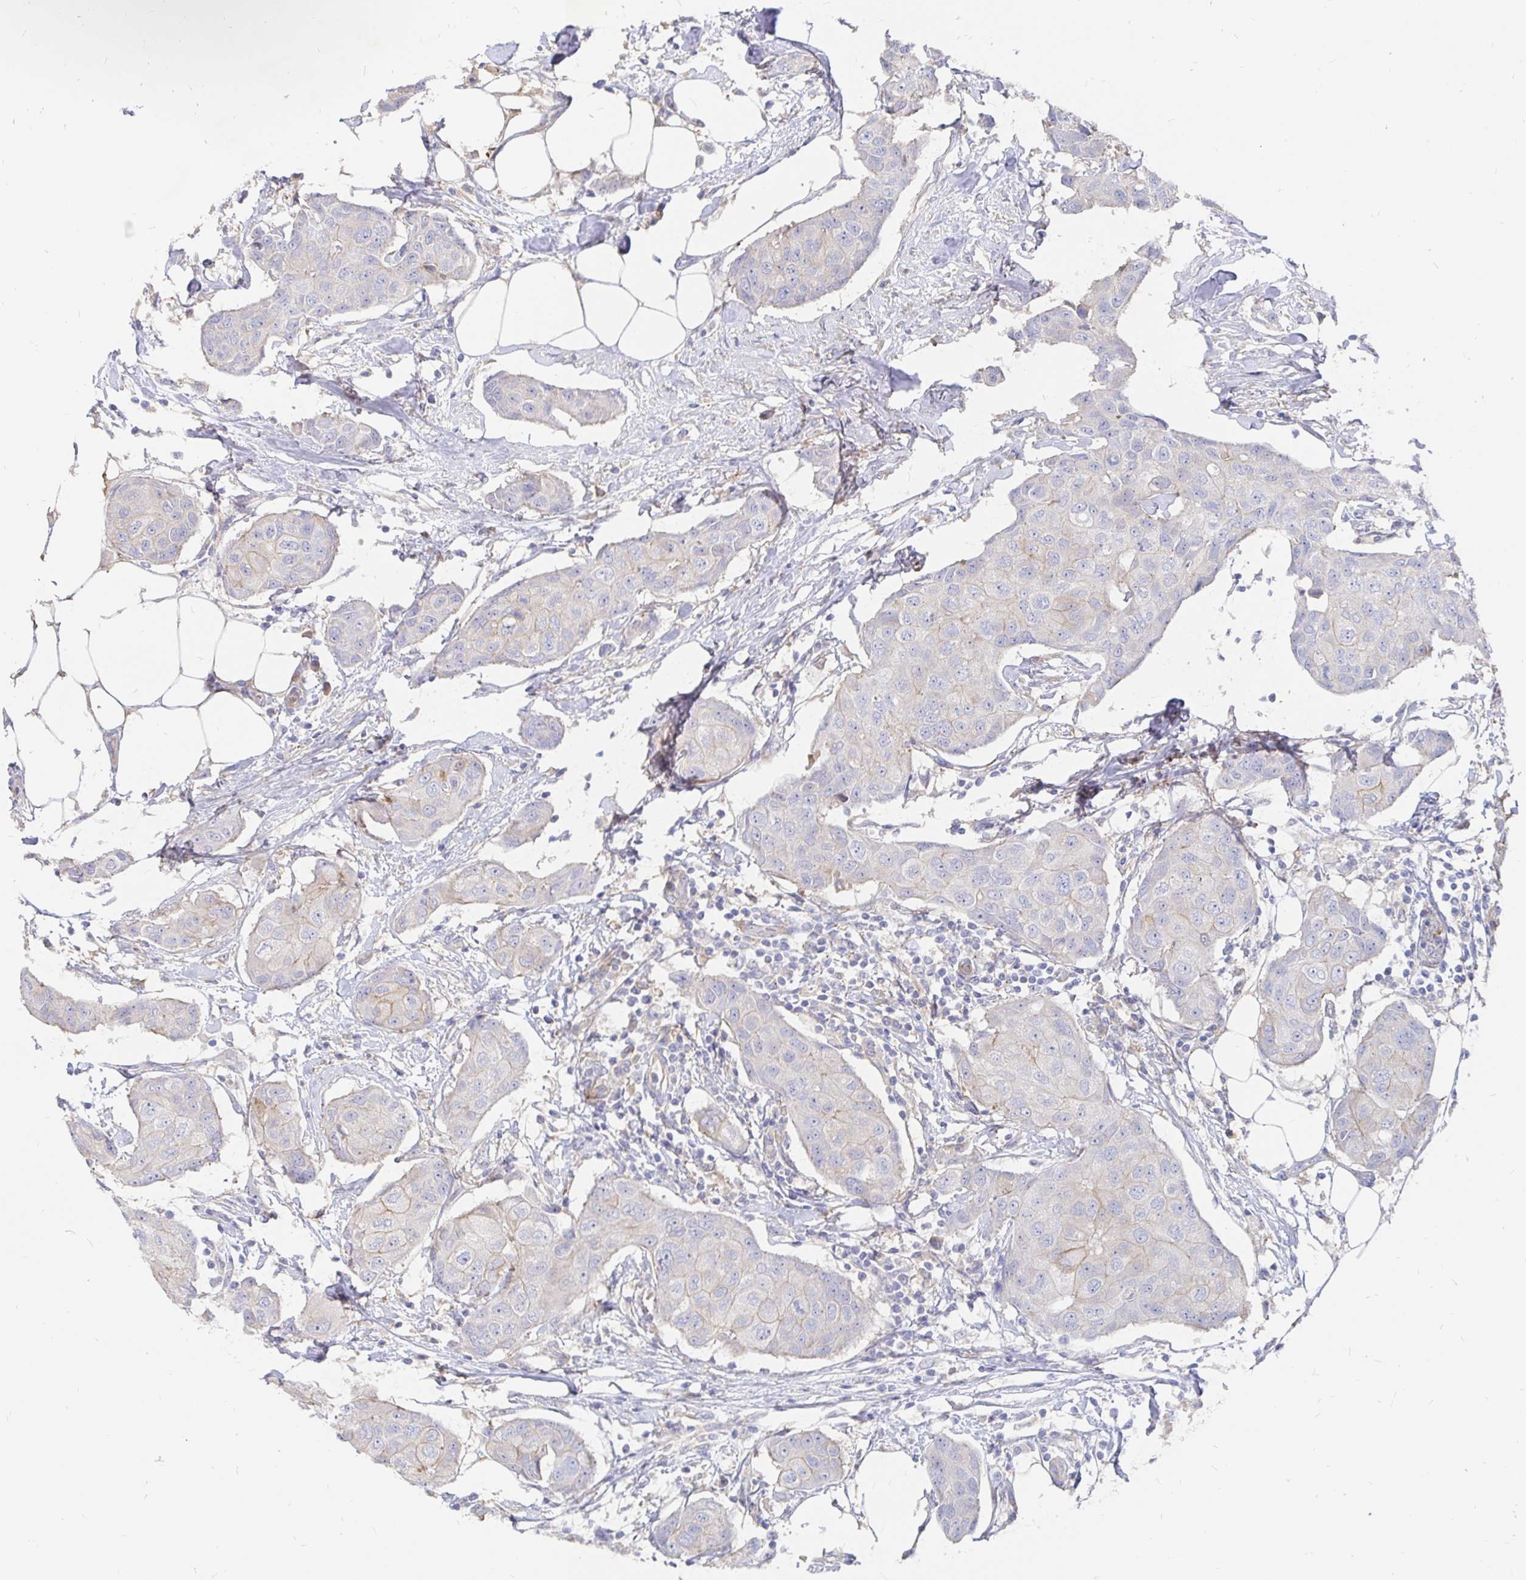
{"staining": {"intensity": "weak", "quantity": "<25%", "location": "cytoplasmic/membranous"}, "tissue": "breast cancer", "cell_type": "Tumor cells", "image_type": "cancer", "snomed": [{"axis": "morphology", "description": "Duct carcinoma"}, {"axis": "topography", "description": "Breast"}, {"axis": "topography", "description": "Lymph node"}], "caption": "Breast infiltrating ductal carcinoma stained for a protein using immunohistochemistry demonstrates no positivity tumor cells.", "gene": "KCTD19", "patient": {"sex": "female", "age": 80}}